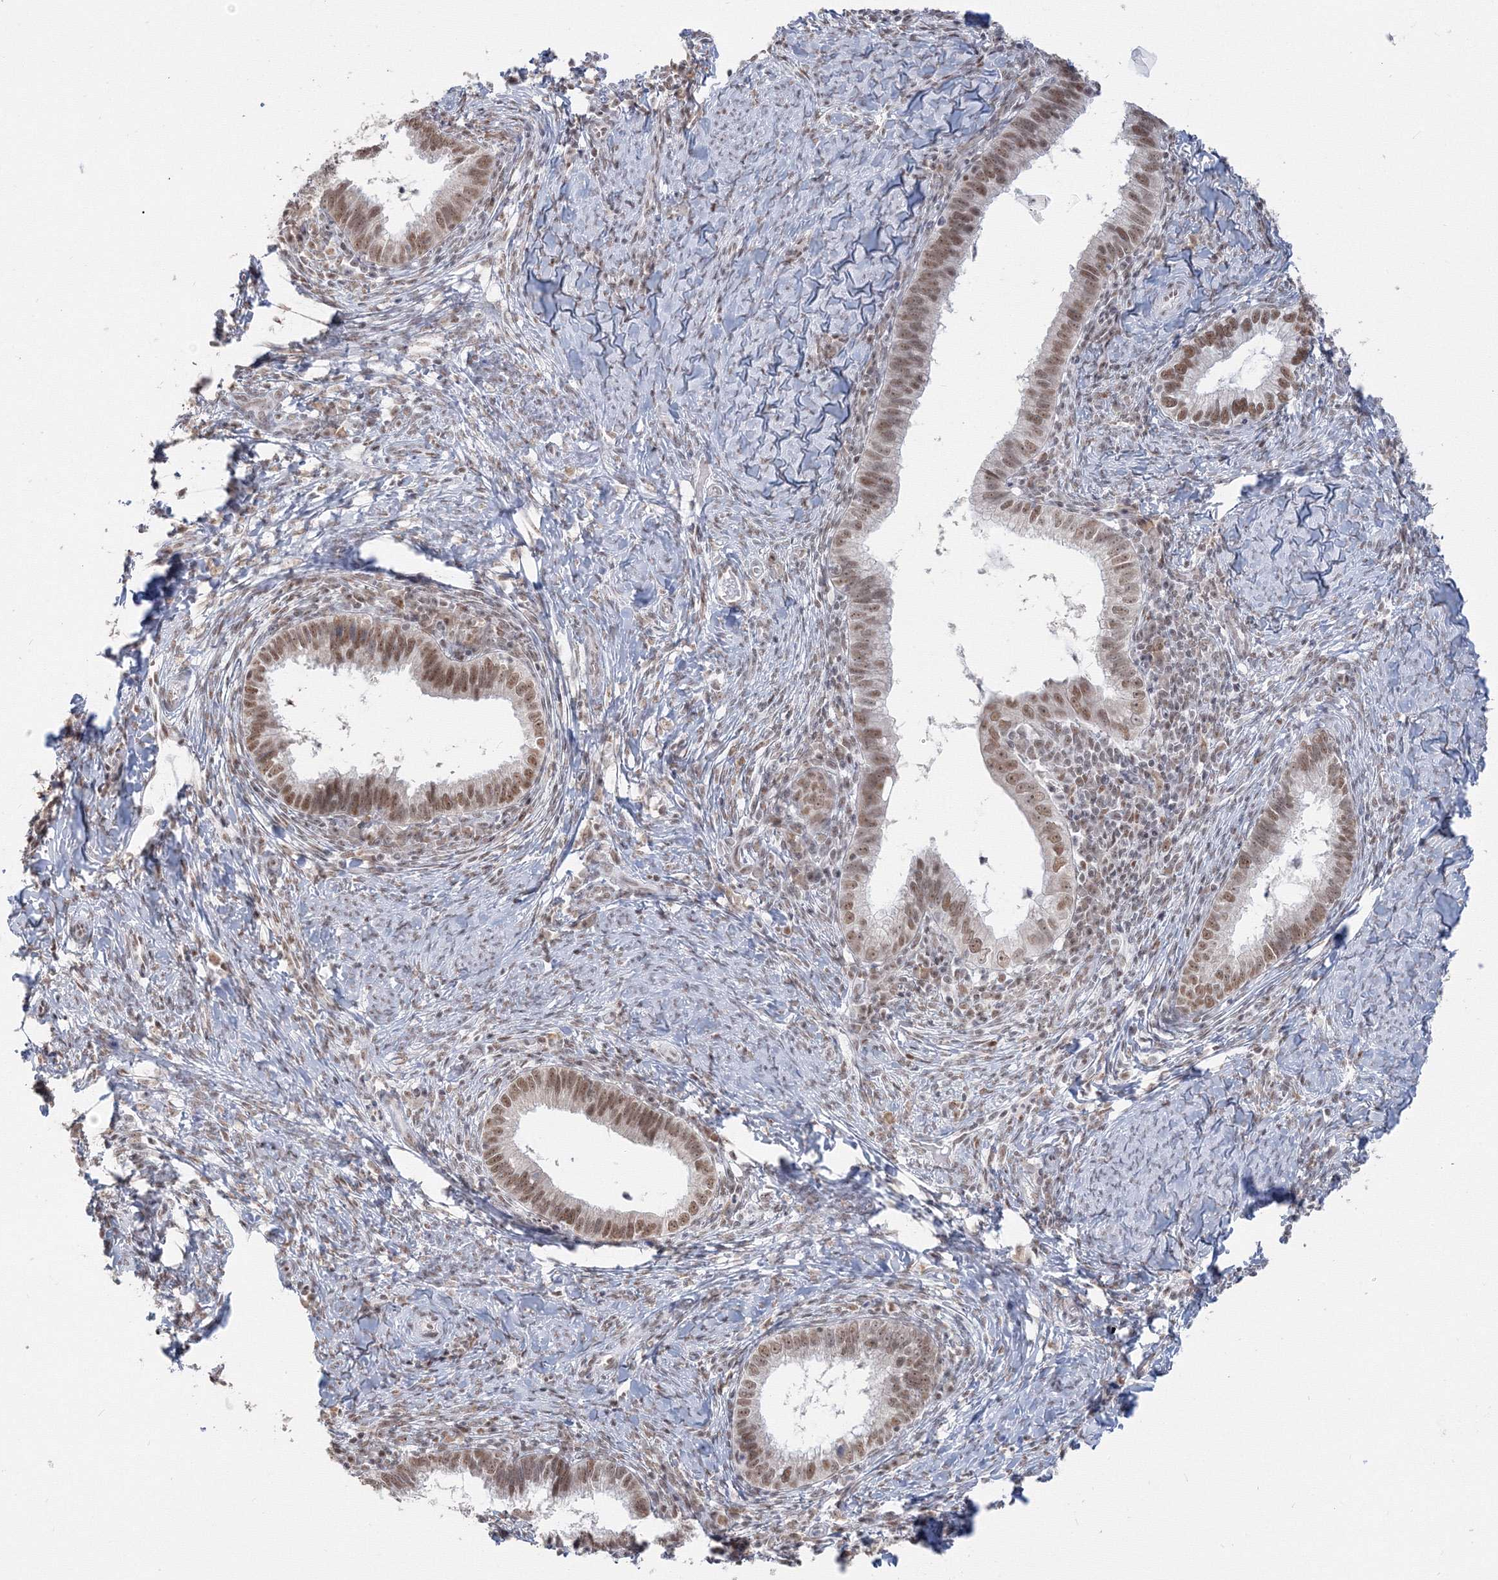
{"staining": {"intensity": "moderate", "quantity": ">75%", "location": "nuclear"}, "tissue": "cervical cancer", "cell_type": "Tumor cells", "image_type": "cancer", "snomed": [{"axis": "morphology", "description": "Adenocarcinoma, NOS"}, {"axis": "topography", "description": "Cervix"}], "caption": "Cervical cancer (adenocarcinoma) stained with a protein marker reveals moderate staining in tumor cells.", "gene": "PPP4R2", "patient": {"sex": "female", "age": 36}}